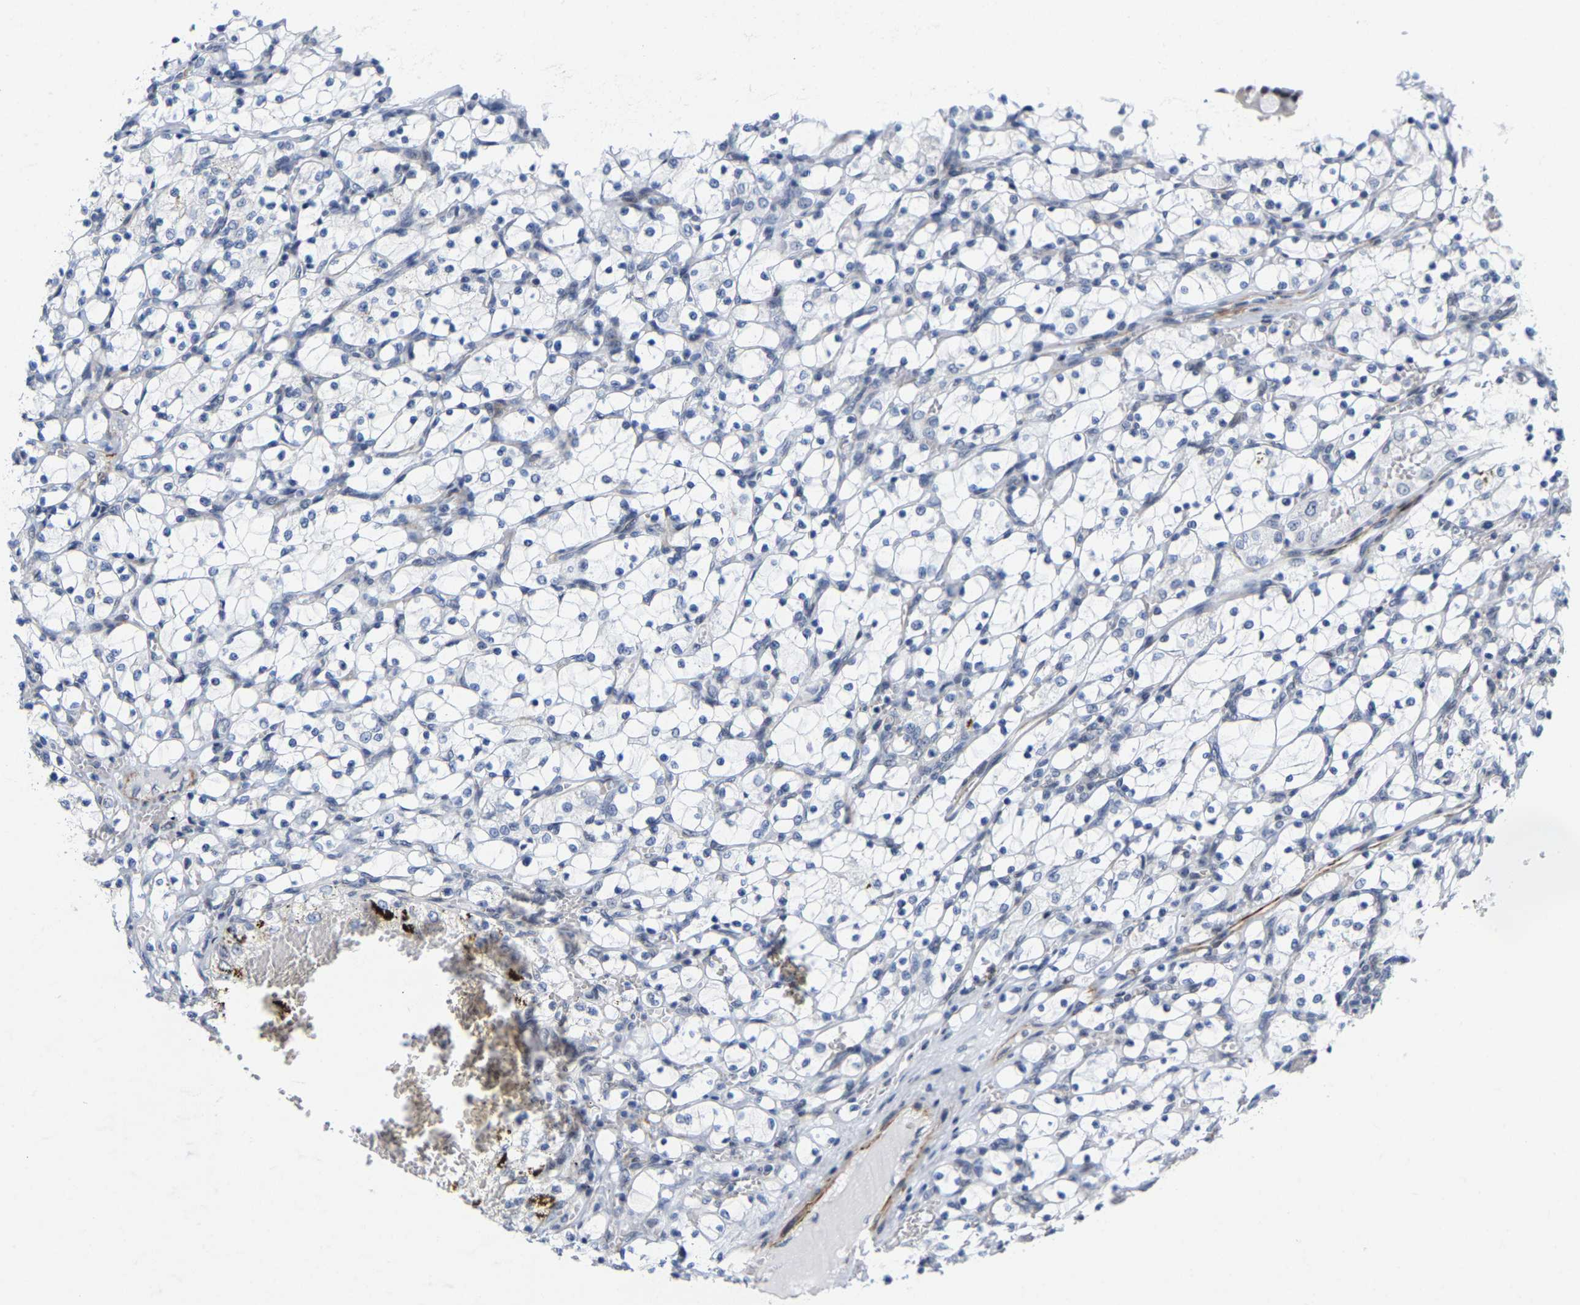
{"staining": {"intensity": "negative", "quantity": "none", "location": "none"}, "tissue": "renal cancer", "cell_type": "Tumor cells", "image_type": "cancer", "snomed": [{"axis": "morphology", "description": "Adenocarcinoma, NOS"}, {"axis": "topography", "description": "Kidney"}], "caption": "Tumor cells show no significant protein staining in adenocarcinoma (renal).", "gene": "FAM180A", "patient": {"sex": "female", "age": 69}}